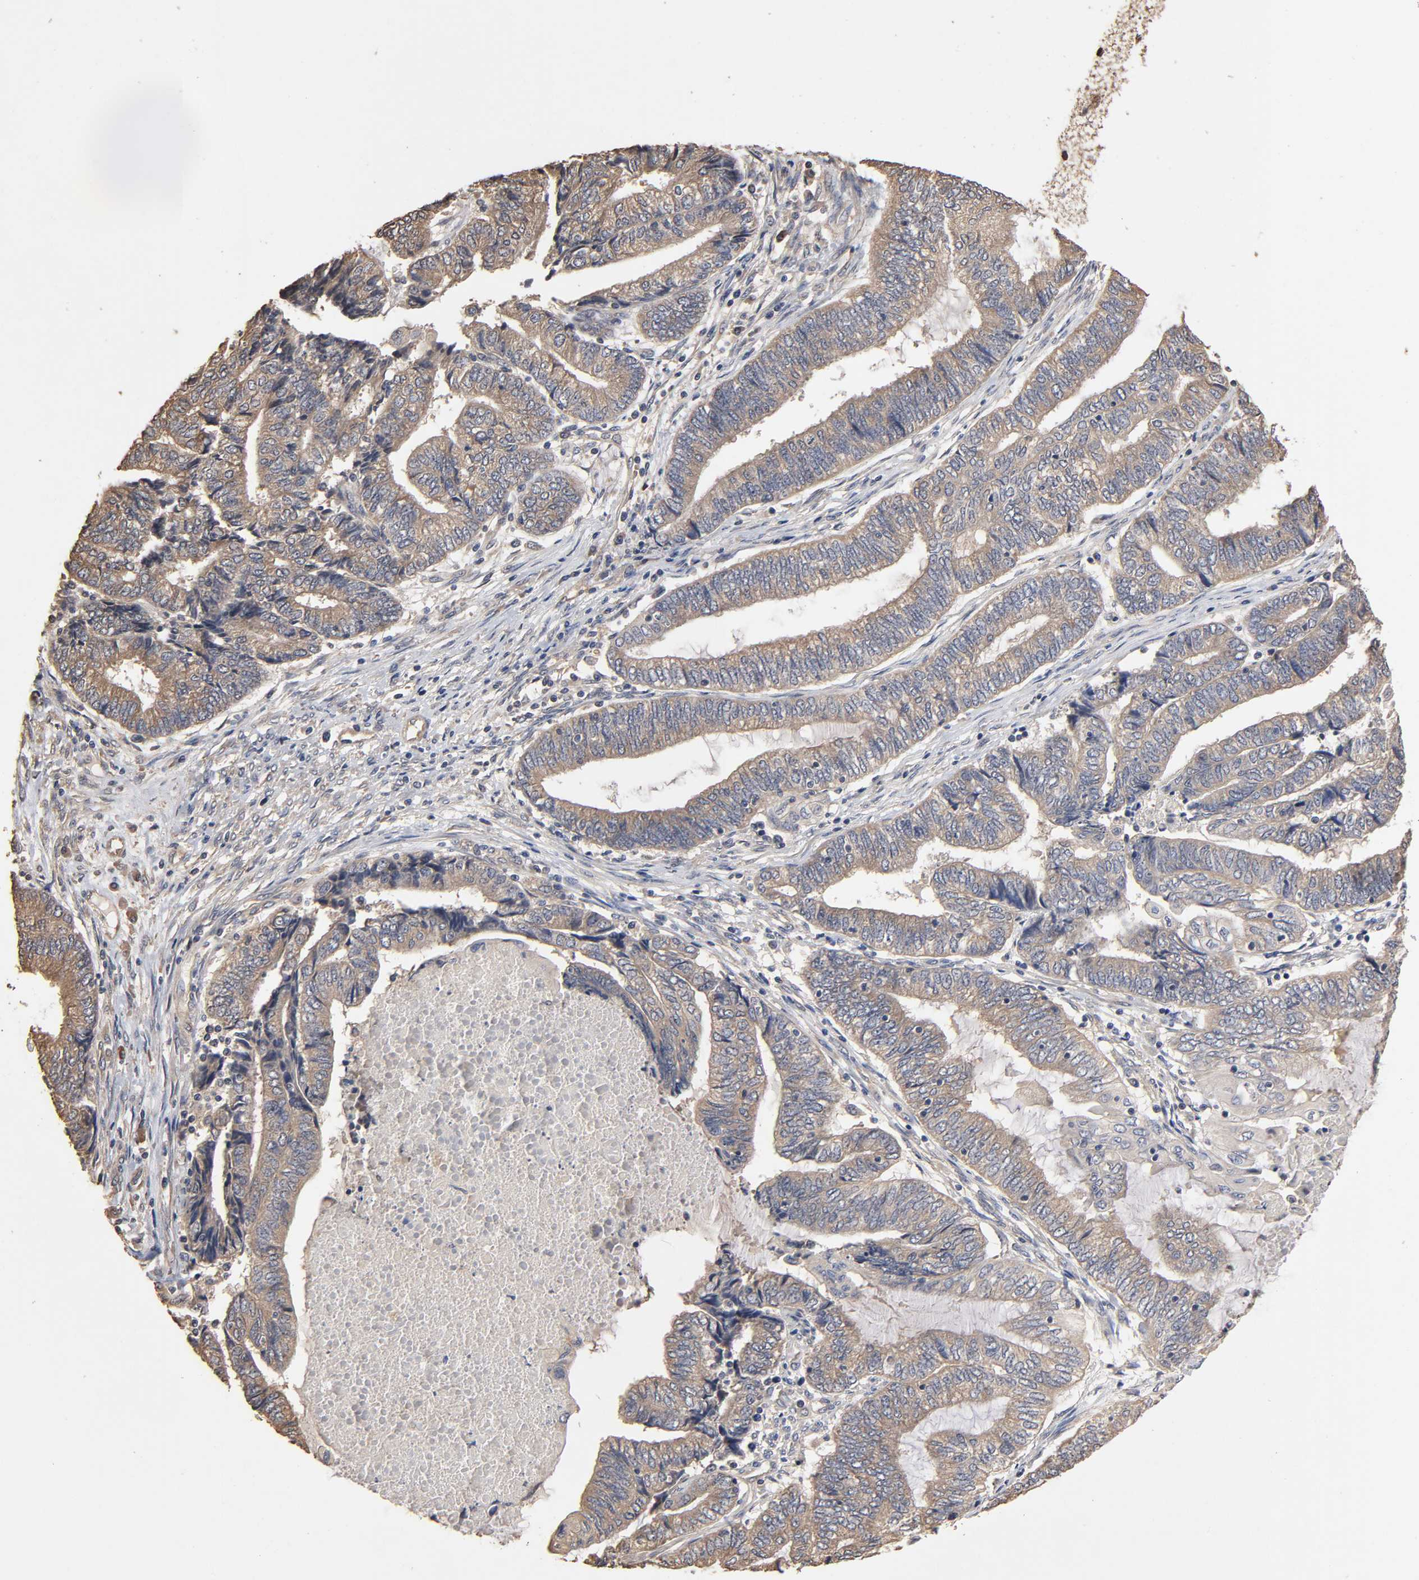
{"staining": {"intensity": "weak", "quantity": ">75%", "location": "cytoplasmic/membranous"}, "tissue": "endometrial cancer", "cell_type": "Tumor cells", "image_type": "cancer", "snomed": [{"axis": "morphology", "description": "Adenocarcinoma, NOS"}, {"axis": "topography", "description": "Uterus"}, {"axis": "topography", "description": "Endometrium"}], "caption": "Human endometrial adenocarcinoma stained with a protein marker shows weak staining in tumor cells.", "gene": "ARHGEF7", "patient": {"sex": "female", "age": 70}}